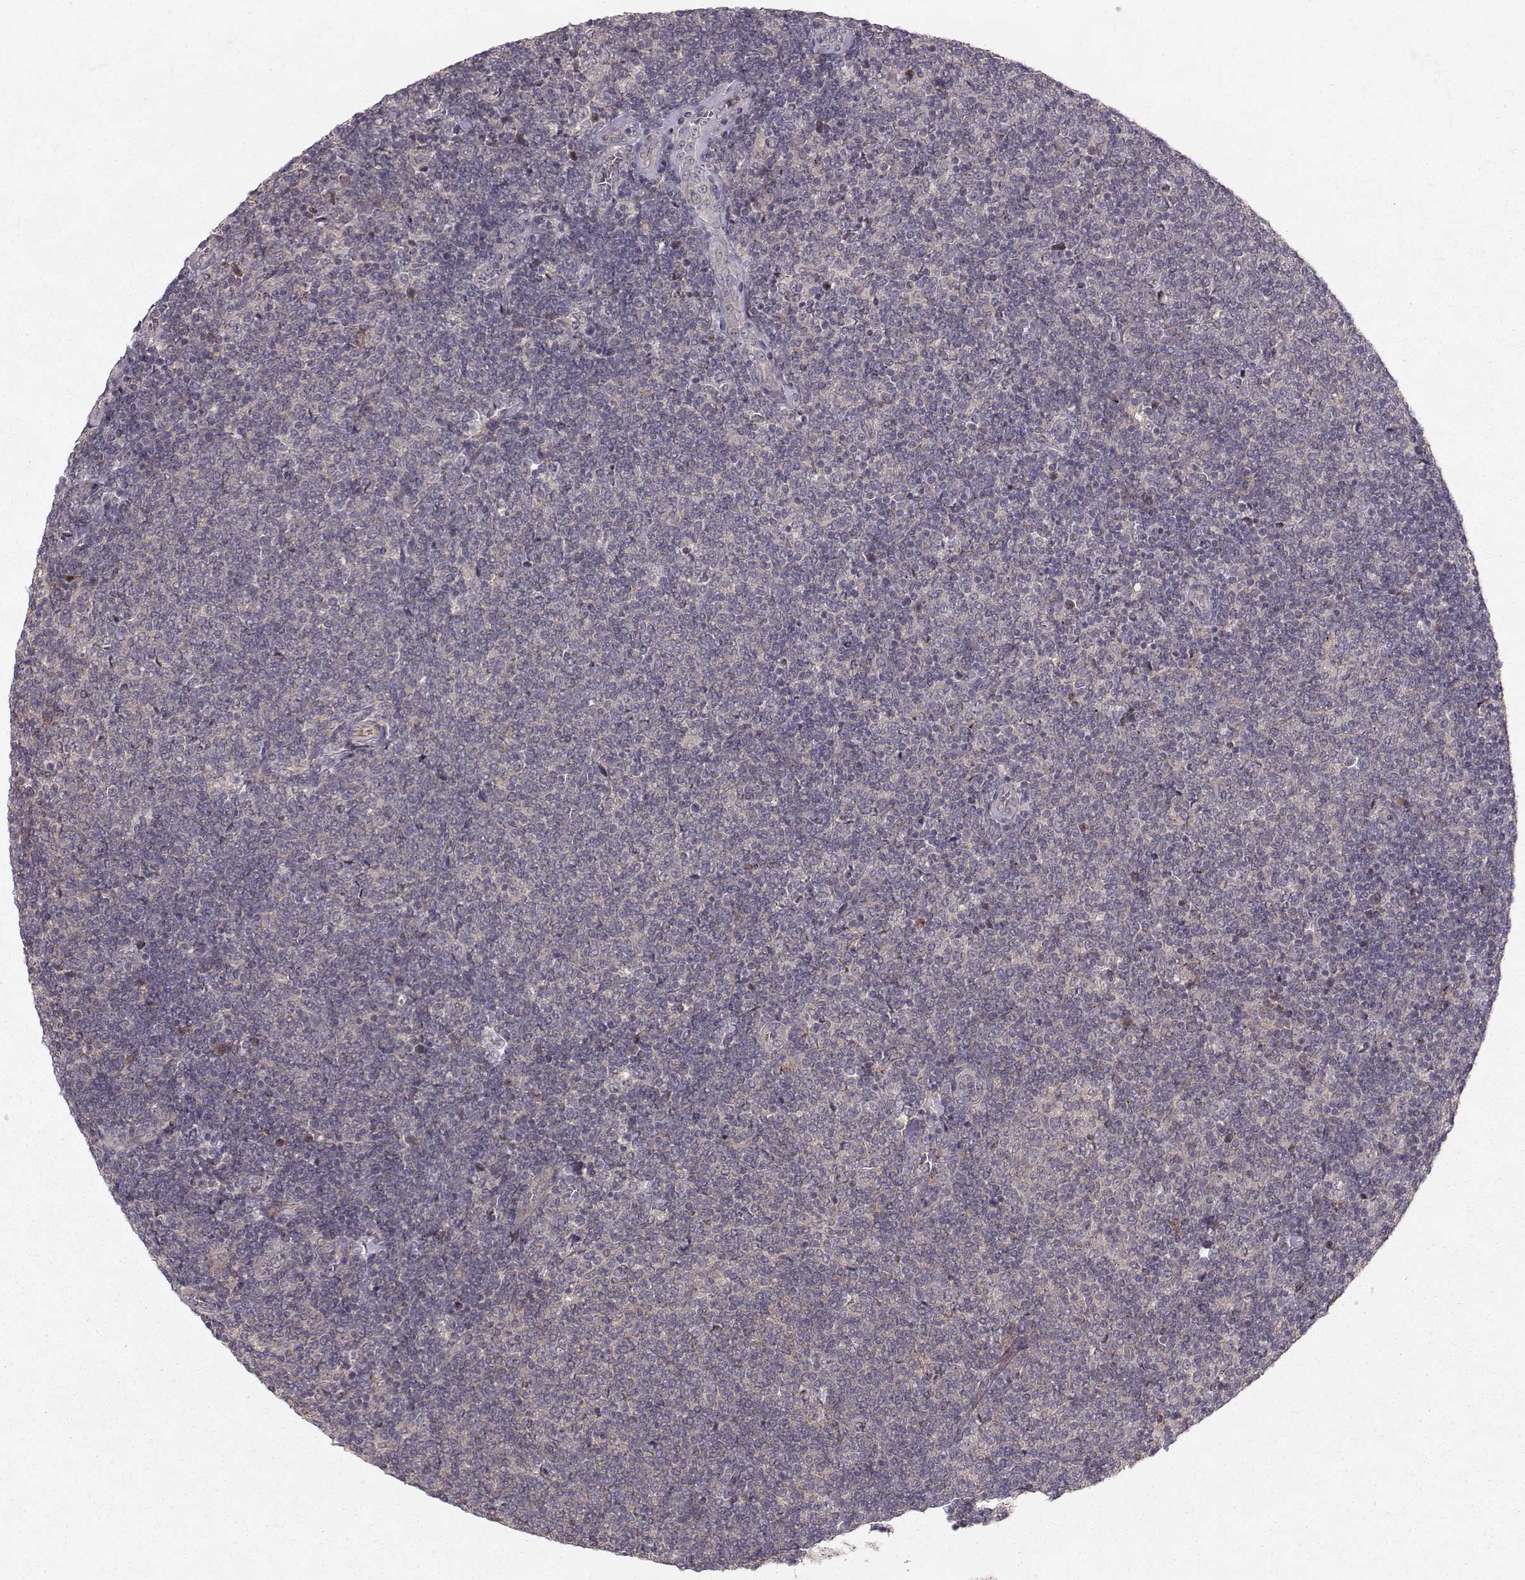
{"staining": {"intensity": "negative", "quantity": "none", "location": "none"}, "tissue": "lymphoma", "cell_type": "Tumor cells", "image_type": "cancer", "snomed": [{"axis": "morphology", "description": "Malignant lymphoma, non-Hodgkin's type, Low grade"}, {"axis": "topography", "description": "Lymph node"}], "caption": "This is an IHC micrograph of lymphoma. There is no expression in tumor cells.", "gene": "WNT6", "patient": {"sex": "male", "age": 52}}